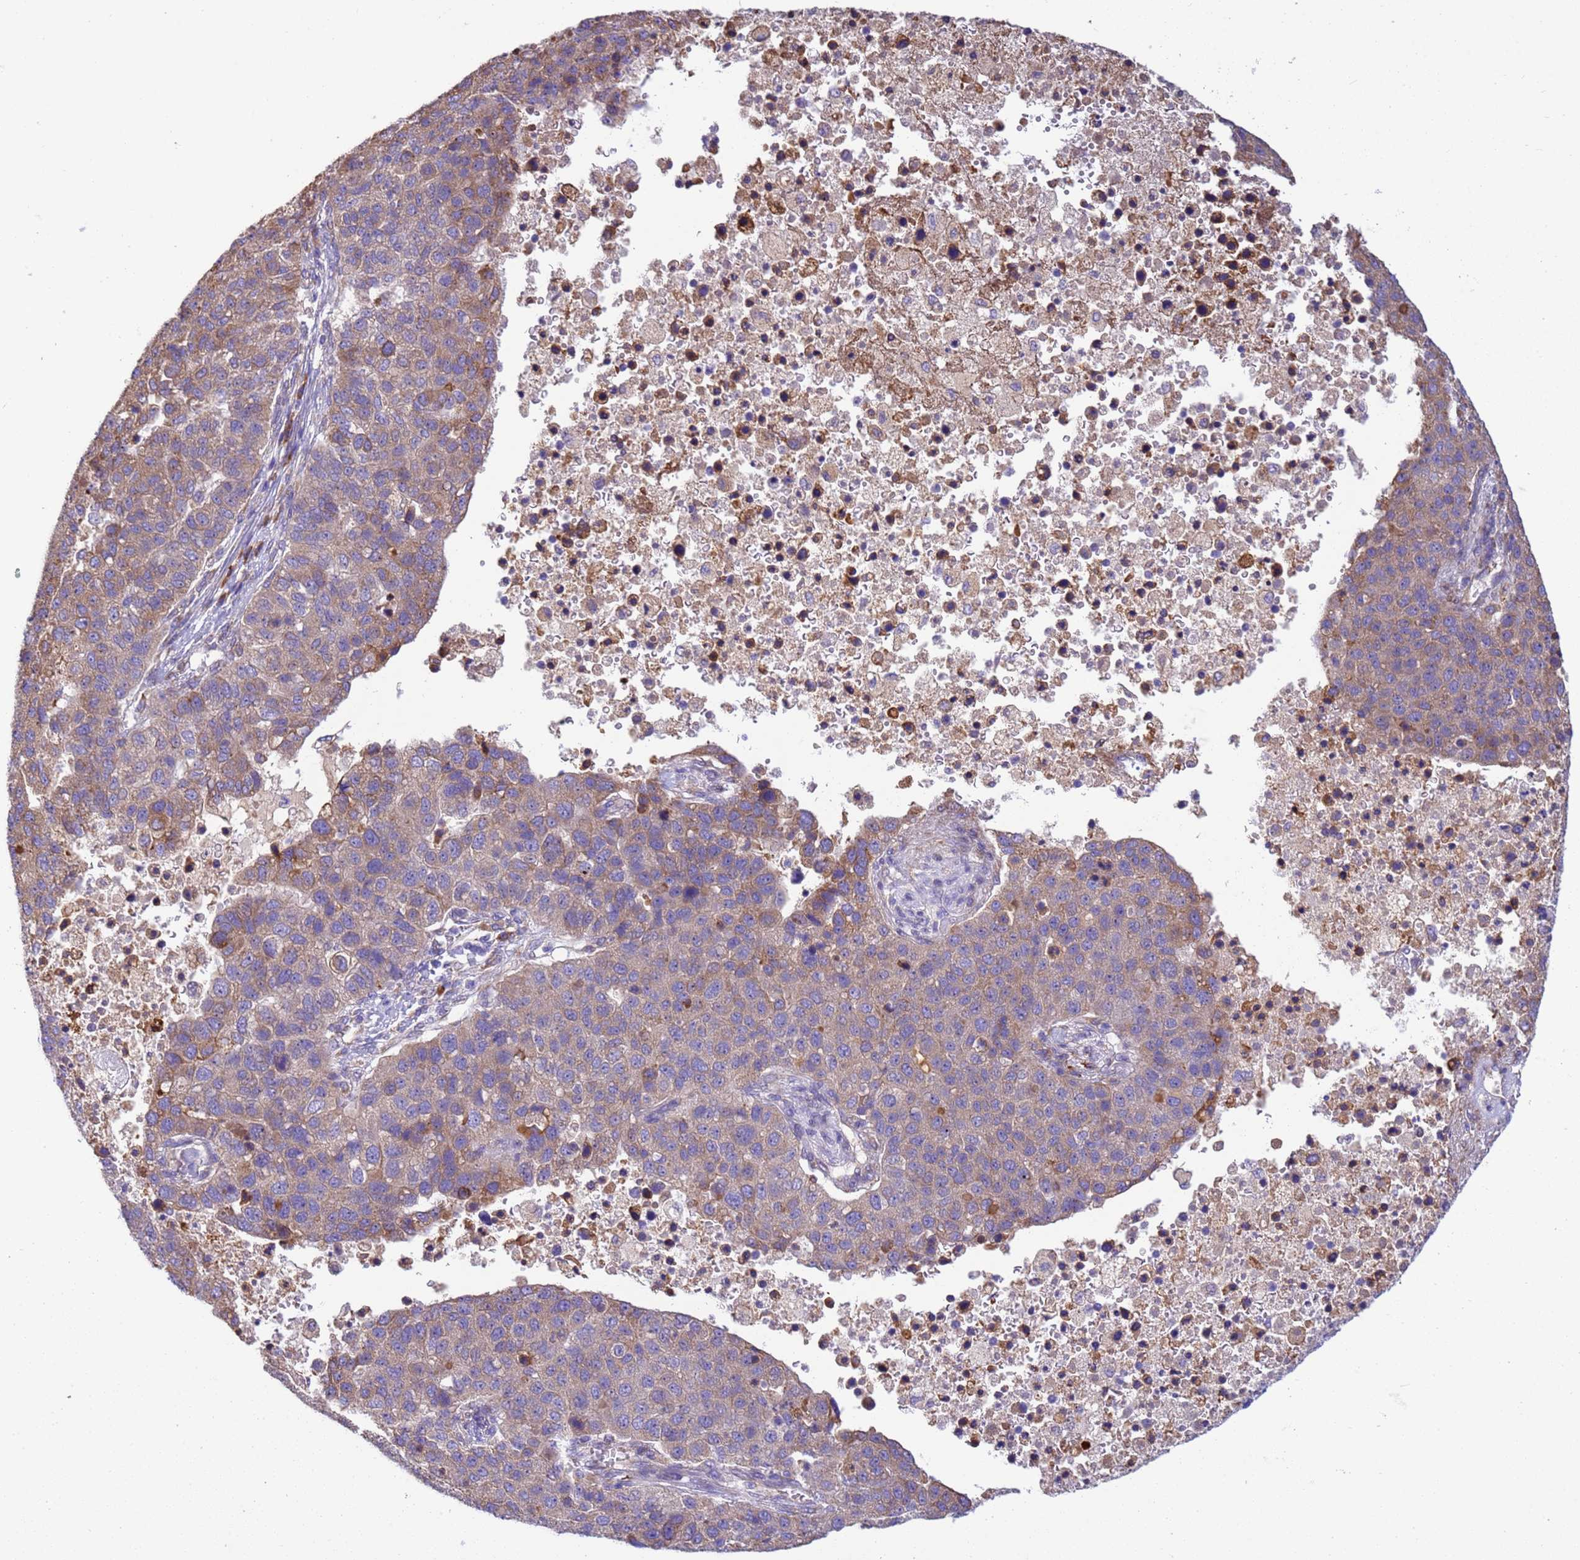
{"staining": {"intensity": "moderate", "quantity": "25%-75%", "location": "cytoplasmic/membranous"}, "tissue": "pancreatic cancer", "cell_type": "Tumor cells", "image_type": "cancer", "snomed": [{"axis": "morphology", "description": "Adenocarcinoma, NOS"}, {"axis": "topography", "description": "Pancreas"}], "caption": "Immunohistochemical staining of adenocarcinoma (pancreatic) exhibits medium levels of moderate cytoplasmic/membranous protein expression in approximately 25%-75% of tumor cells.", "gene": "THAP5", "patient": {"sex": "female", "age": 61}}